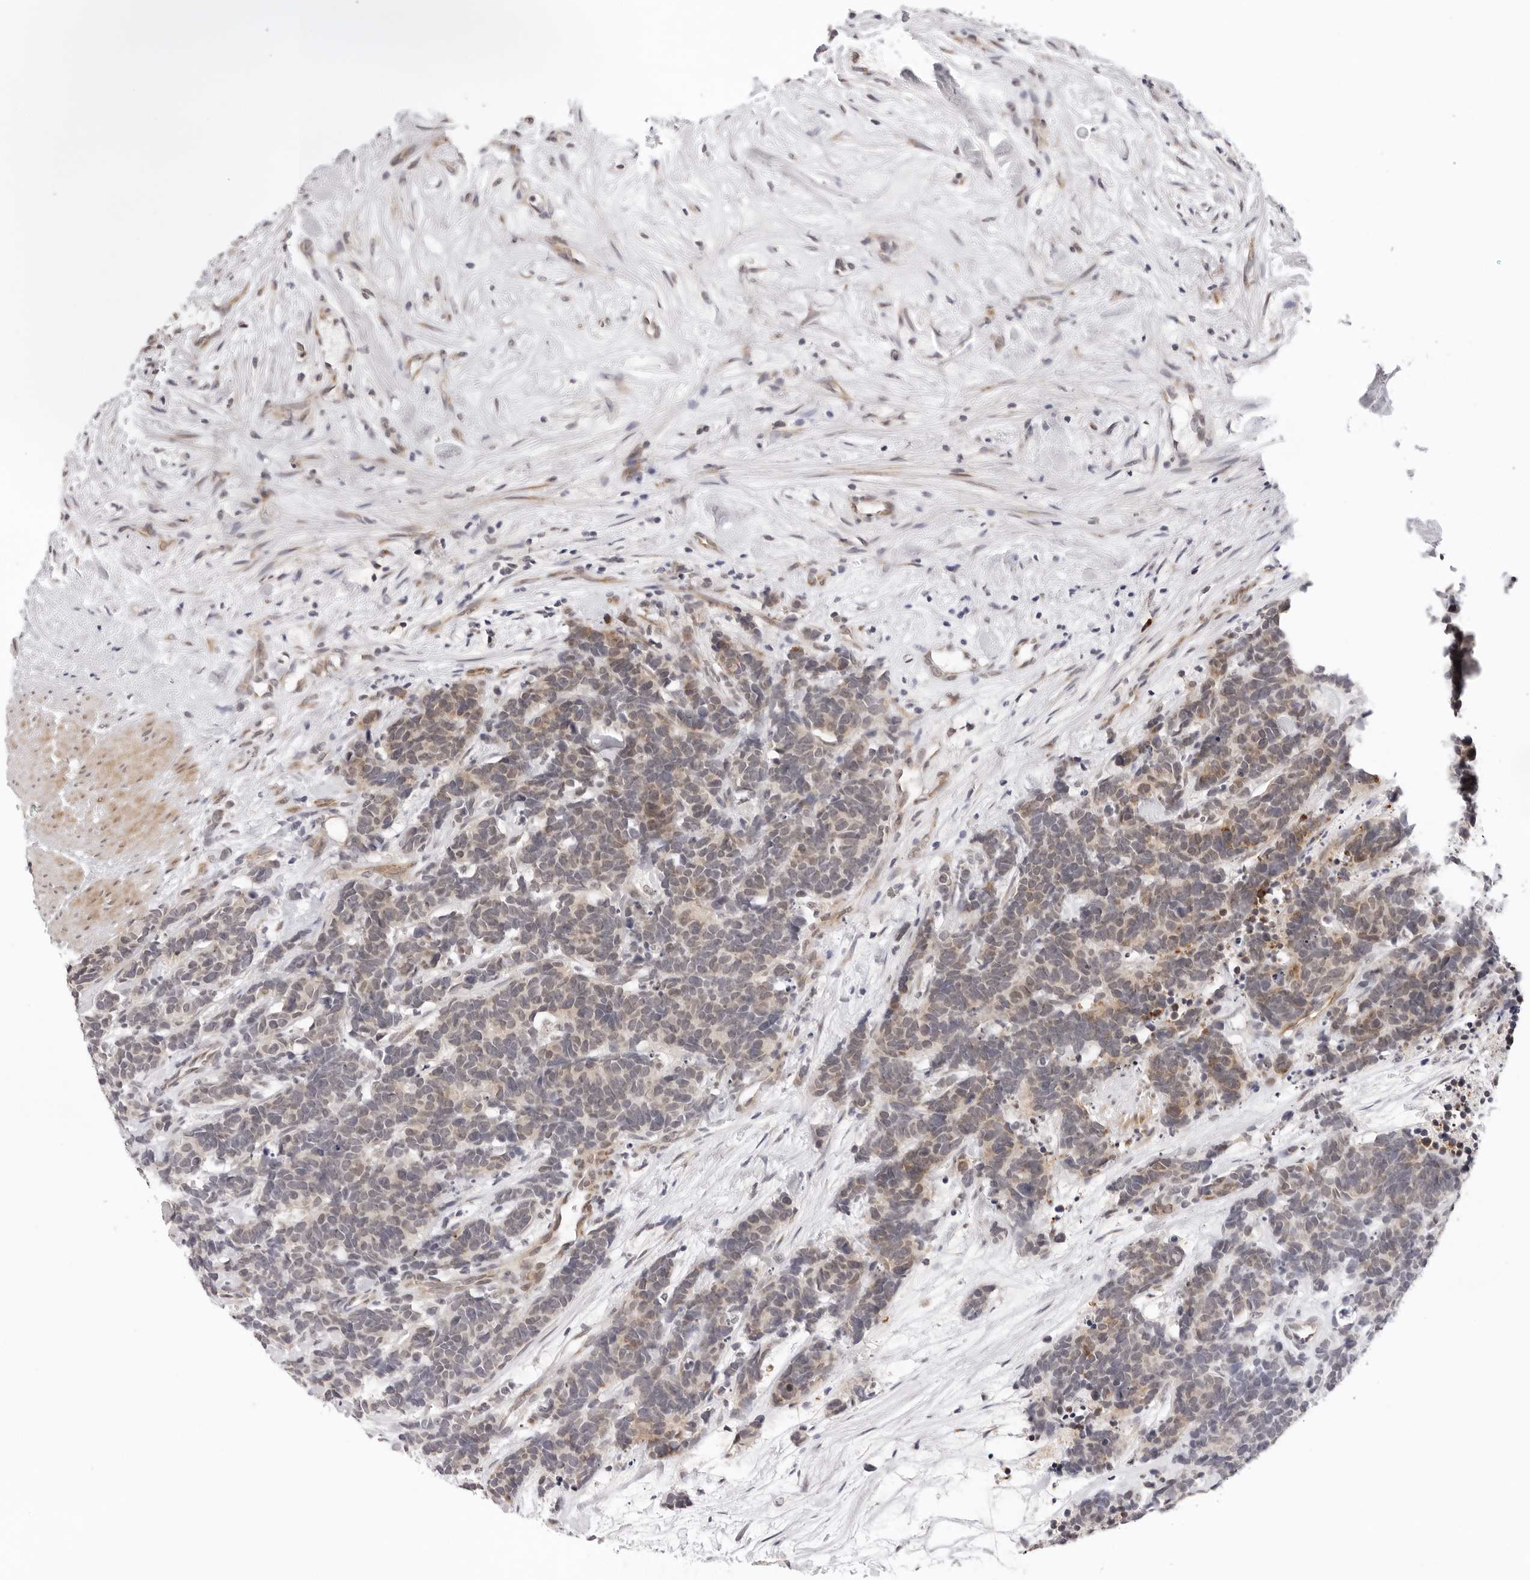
{"staining": {"intensity": "moderate", "quantity": "<25%", "location": "cytoplasmic/membranous"}, "tissue": "carcinoid", "cell_type": "Tumor cells", "image_type": "cancer", "snomed": [{"axis": "morphology", "description": "Carcinoma, NOS"}, {"axis": "morphology", "description": "Carcinoid, malignant, NOS"}, {"axis": "topography", "description": "Urinary bladder"}], "caption": "High-magnification brightfield microscopy of carcinoid stained with DAB (brown) and counterstained with hematoxylin (blue). tumor cells exhibit moderate cytoplasmic/membranous staining is identified in approximately<25% of cells. Nuclei are stained in blue.", "gene": "IL17RA", "patient": {"sex": "male", "age": 57}}